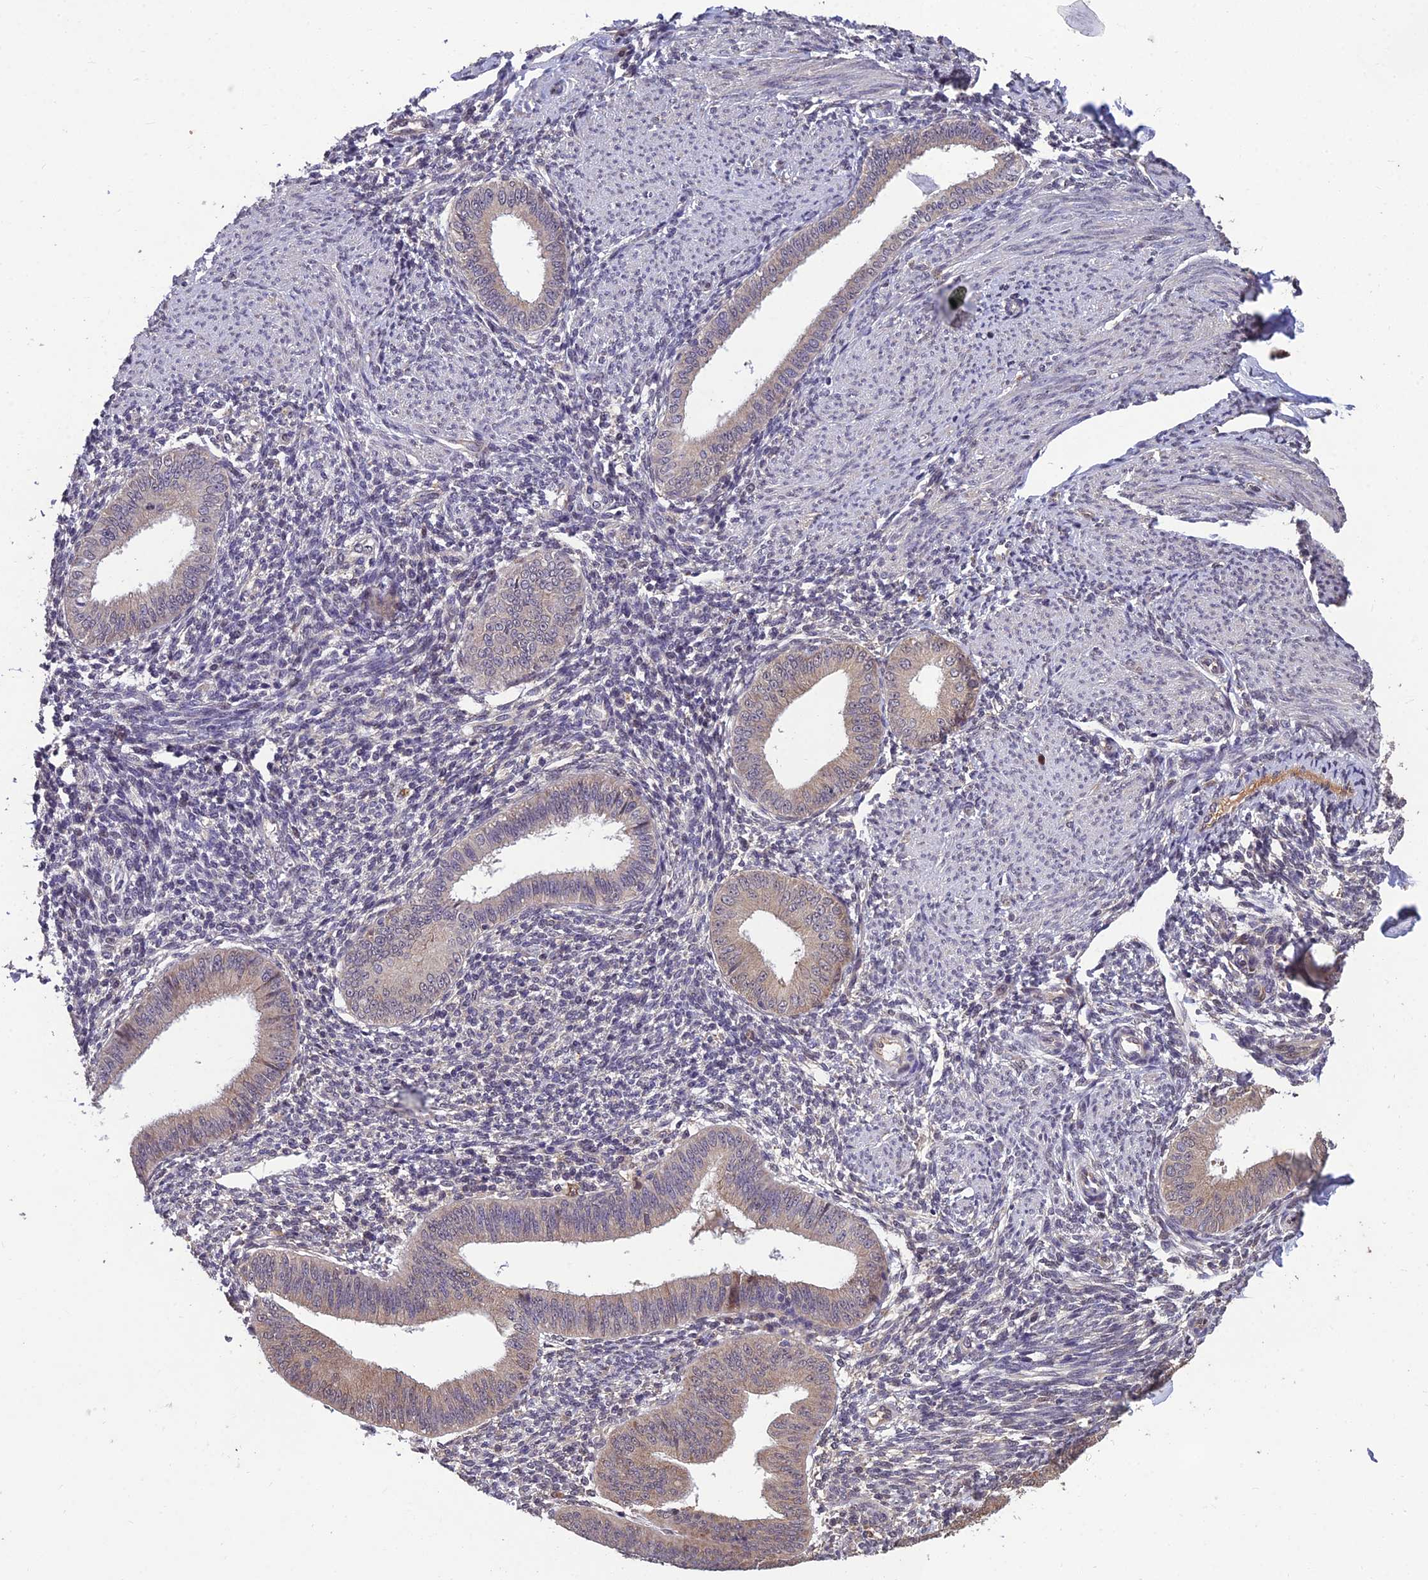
{"staining": {"intensity": "negative", "quantity": "none", "location": "none"}, "tissue": "endometrium", "cell_type": "Cells in endometrial stroma", "image_type": "normal", "snomed": [{"axis": "morphology", "description": "Normal tissue, NOS"}, {"axis": "topography", "description": "Uterus"}, {"axis": "topography", "description": "Endometrium"}], "caption": "An immunohistochemistry image of benign endometrium is shown. There is no staining in cells in endometrial stroma of endometrium. The staining is performed using DAB (3,3'-diaminobenzidine) brown chromogen with nuclei counter-stained in using hematoxylin.", "gene": "GRWD1", "patient": {"sex": "female", "age": 48}}